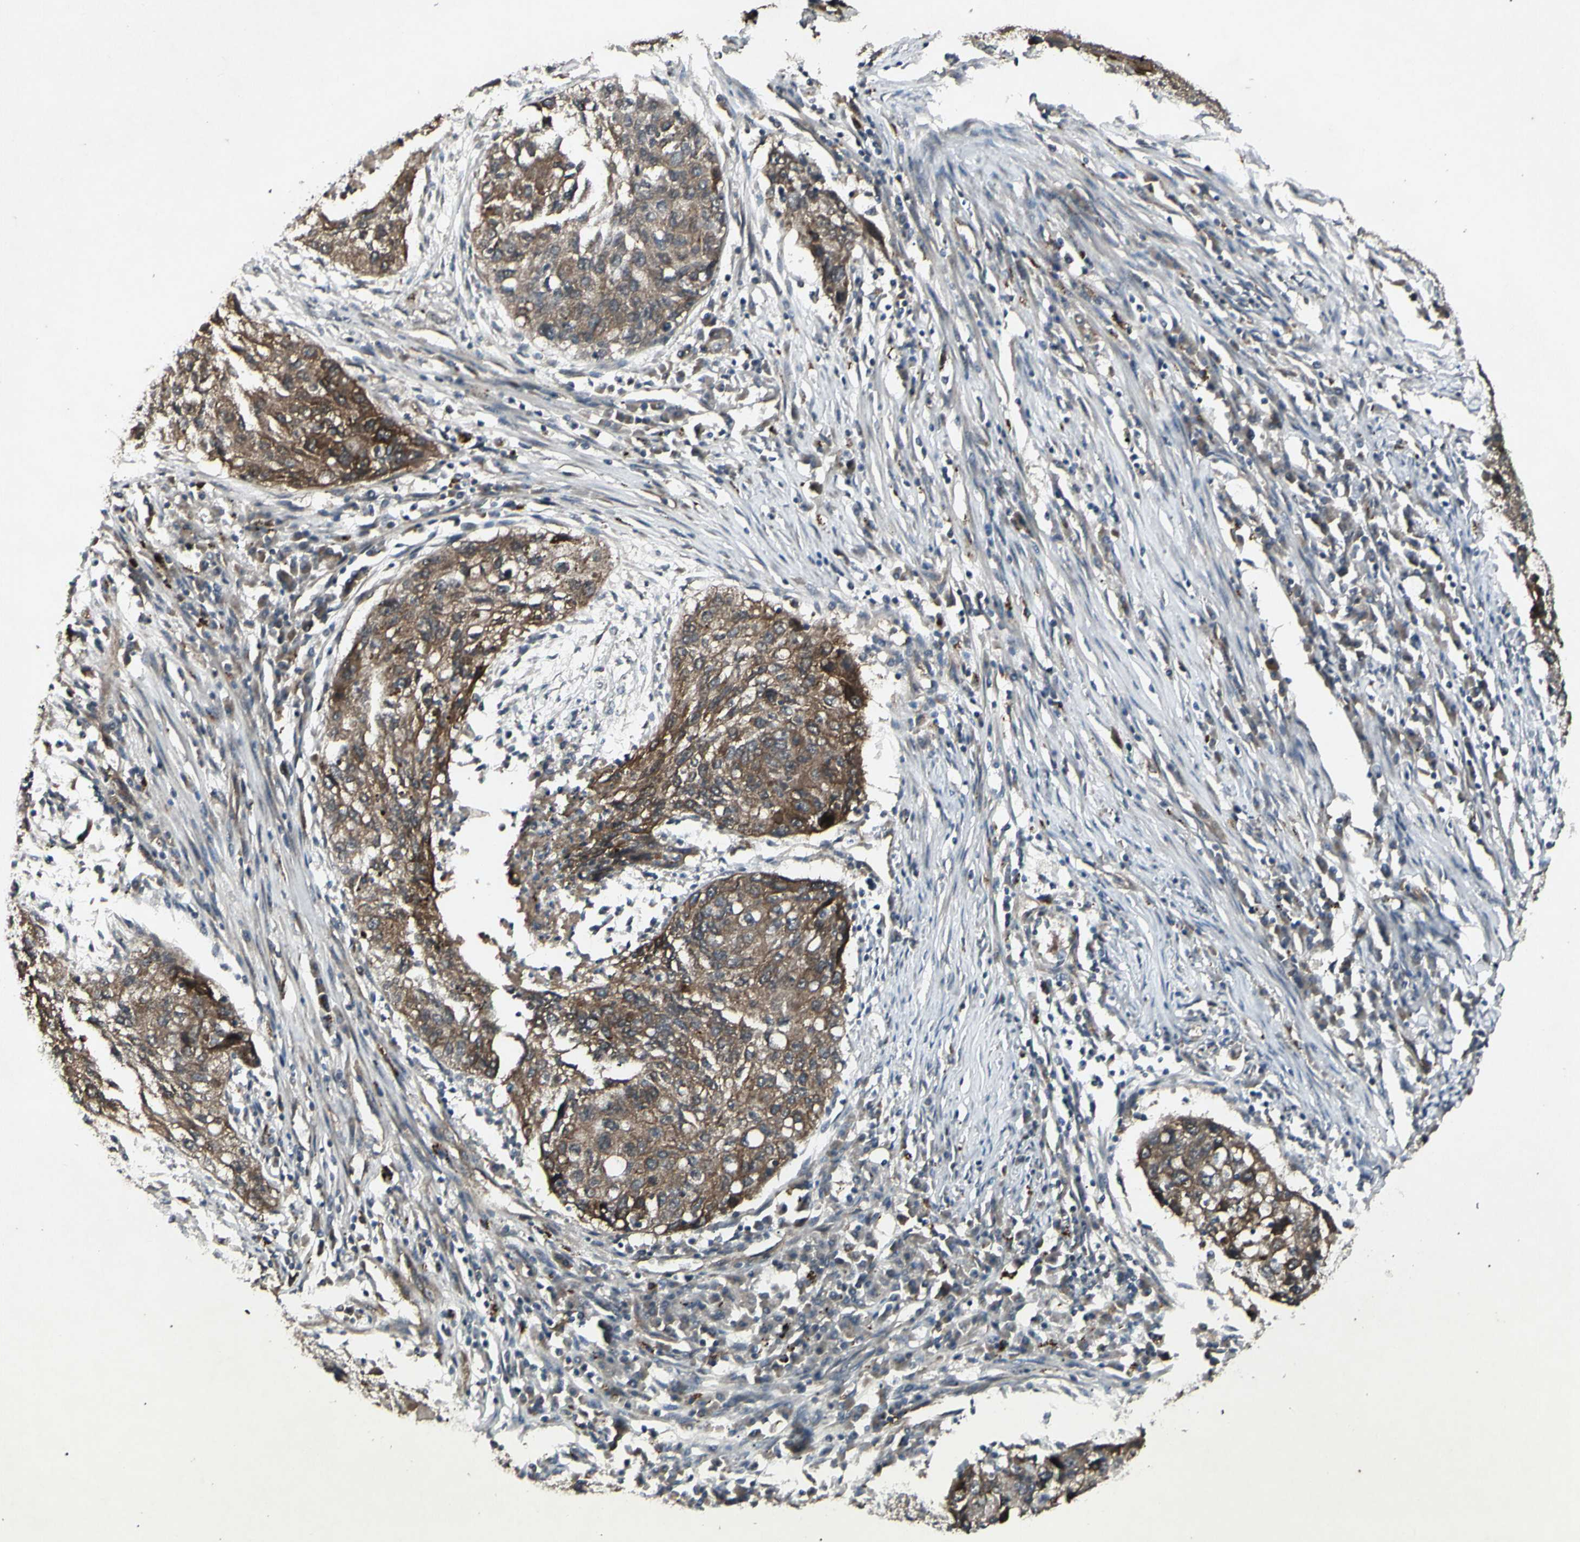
{"staining": {"intensity": "moderate", "quantity": ">75%", "location": "cytoplasmic/membranous"}, "tissue": "lung cancer", "cell_type": "Tumor cells", "image_type": "cancer", "snomed": [{"axis": "morphology", "description": "Squamous cell carcinoma, NOS"}, {"axis": "topography", "description": "Lung"}], "caption": "DAB (3,3'-diaminobenzidine) immunohistochemical staining of lung squamous cell carcinoma reveals moderate cytoplasmic/membranous protein expression in about >75% of tumor cells.", "gene": "JAG1", "patient": {"sex": "female", "age": 63}}